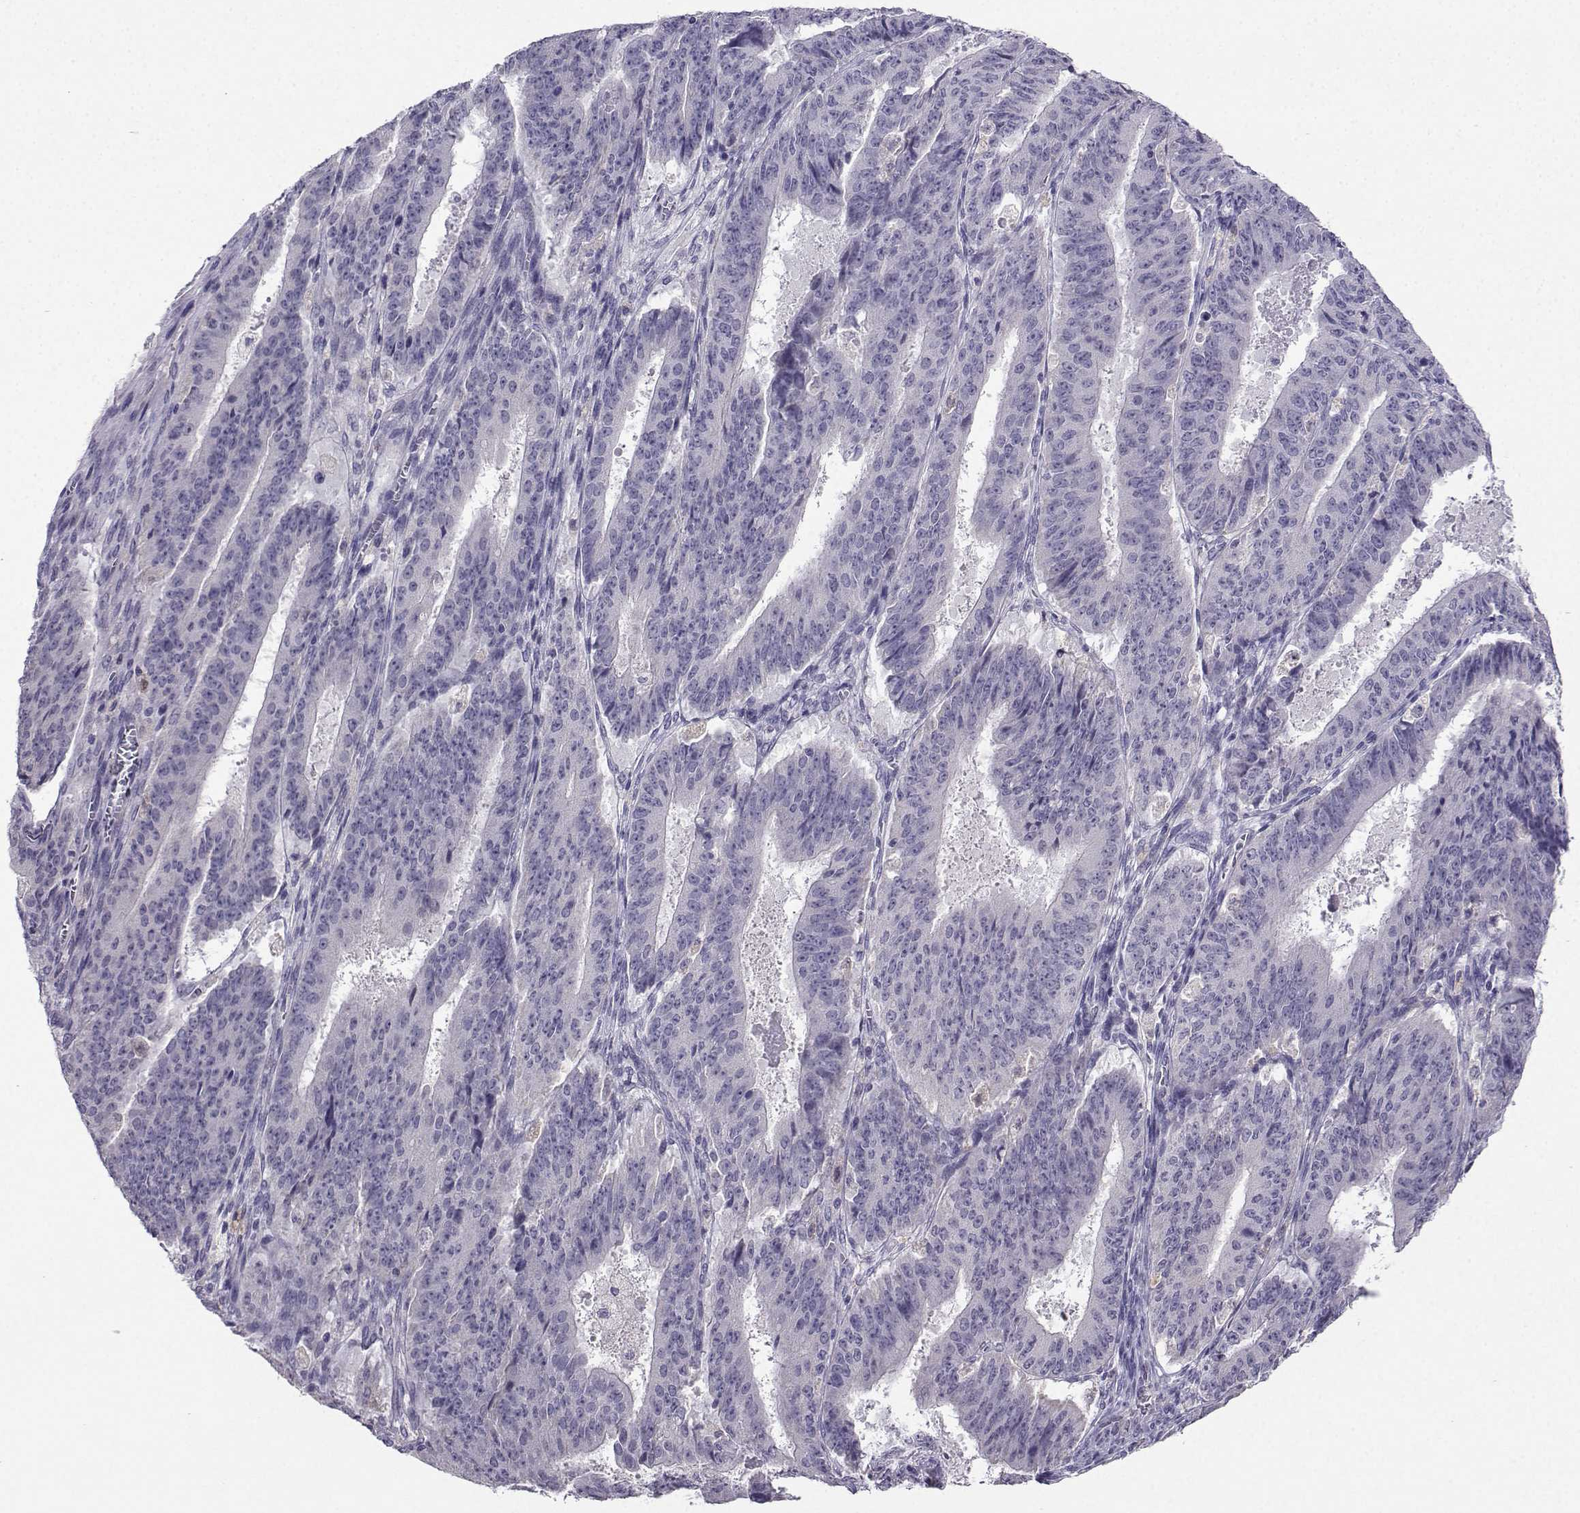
{"staining": {"intensity": "negative", "quantity": "none", "location": "none"}, "tissue": "ovarian cancer", "cell_type": "Tumor cells", "image_type": "cancer", "snomed": [{"axis": "morphology", "description": "Carcinoma, endometroid"}, {"axis": "topography", "description": "Ovary"}], "caption": "Tumor cells are negative for brown protein staining in ovarian cancer (endometroid carcinoma).", "gene": "CRYBB1", "patient": {"sex": "female", "age": 42}}